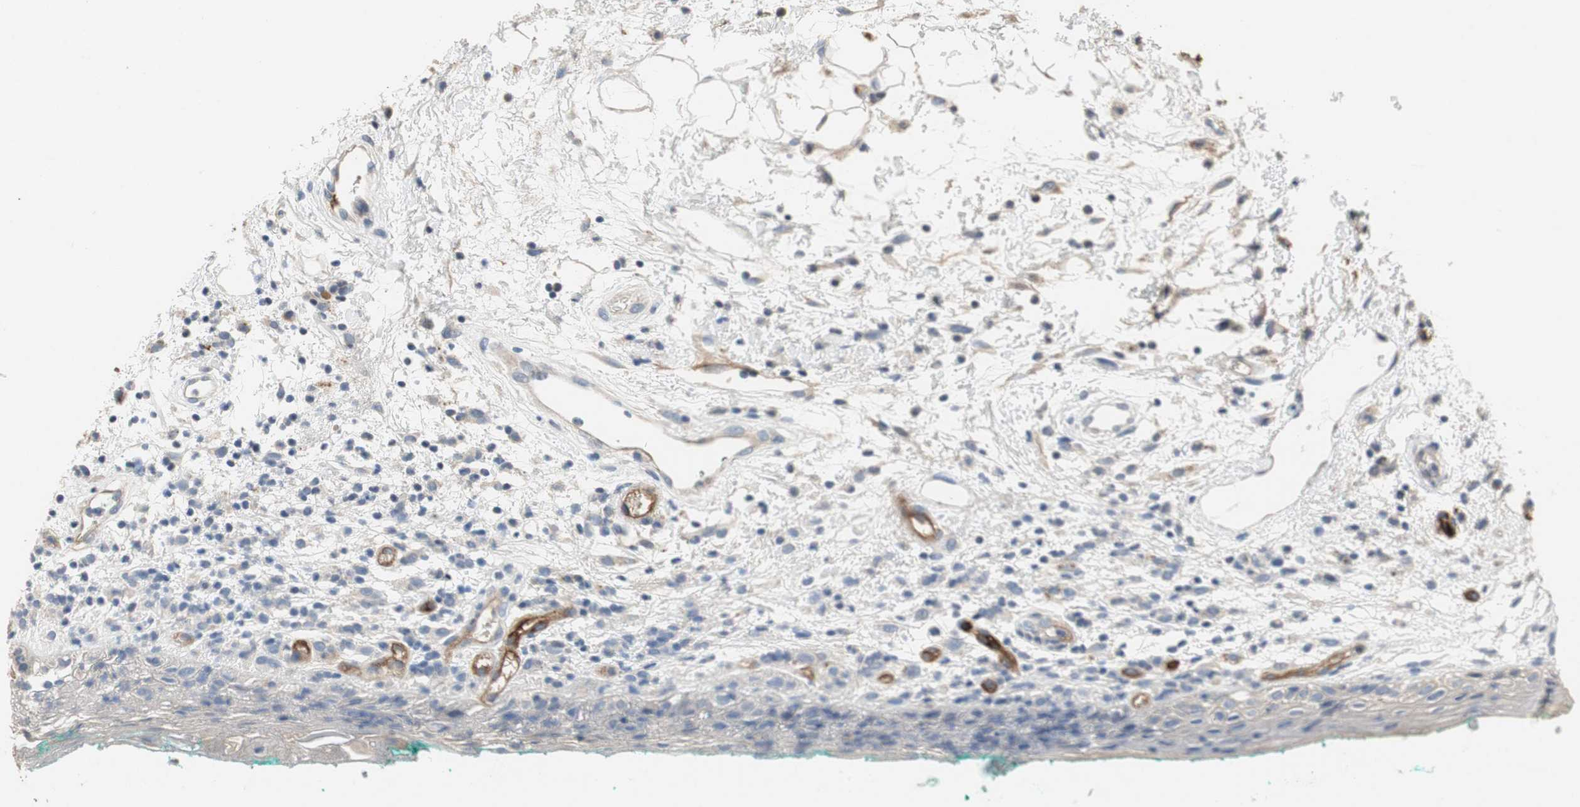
{"staining": {"intensity": "negative", "quantity": "none", "location": "none"}, "tissue": "oral mucosa", "cell_type": "Squamous epithelial cells", "image_type": "normal", "snomed": [{"axis": "morphology", "description": "Normal tissue, NOS"}, {"axis": "topography", "description": "Skeletal muscle"}, {"axis": "topography", "description": "Oral tissue"}, {"axis": "topography", "description": "Peripheral nerve tissue"}], "caption": "The IHC micrograph has no significant positivity in squamous epithelial cells of oral mucosa. (DAB immunohistochemistry with hematoxylin counter stain).", "gene": "ALPL", "patient": {"sex": "female", "age": 84}}